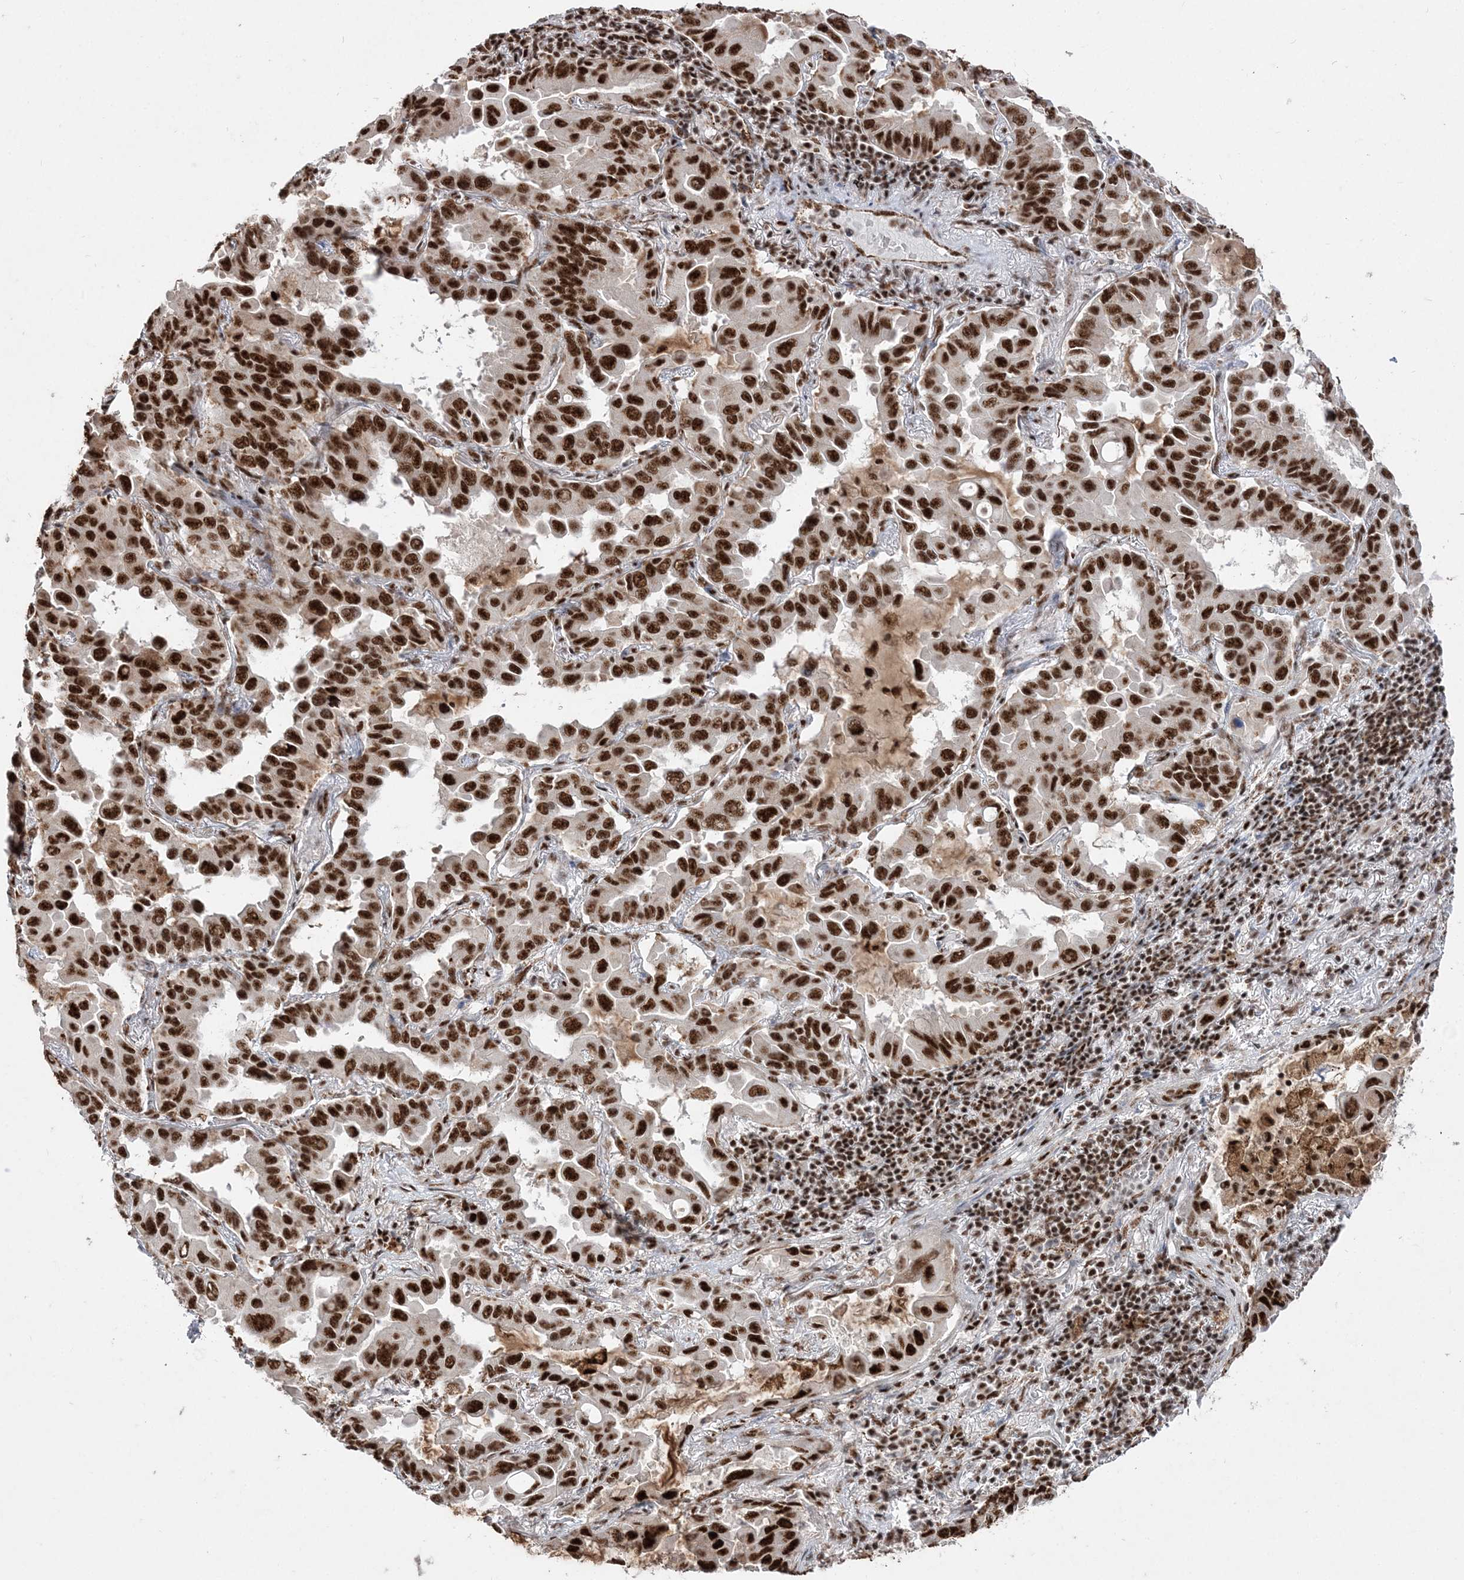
{"staining": {"intensity": "strong", "quantity": ">75%", "location": "nuclear"}, "tissue": "lung cancer", "cell_type": "Tumor cells", "image_type": "cancer", "snomed": [{"axis": "morphology", "description": "Adenocarcinoma, NOS"}, {"axis": "topography", "description": "Lung"}], "caption": "Lung cancer stained for a protein (brown) reveals strong nuclear positive expression in about >75% of tumor cells.", "gene": "RBM17", "patient": {"sex": "male", "age": 64}}